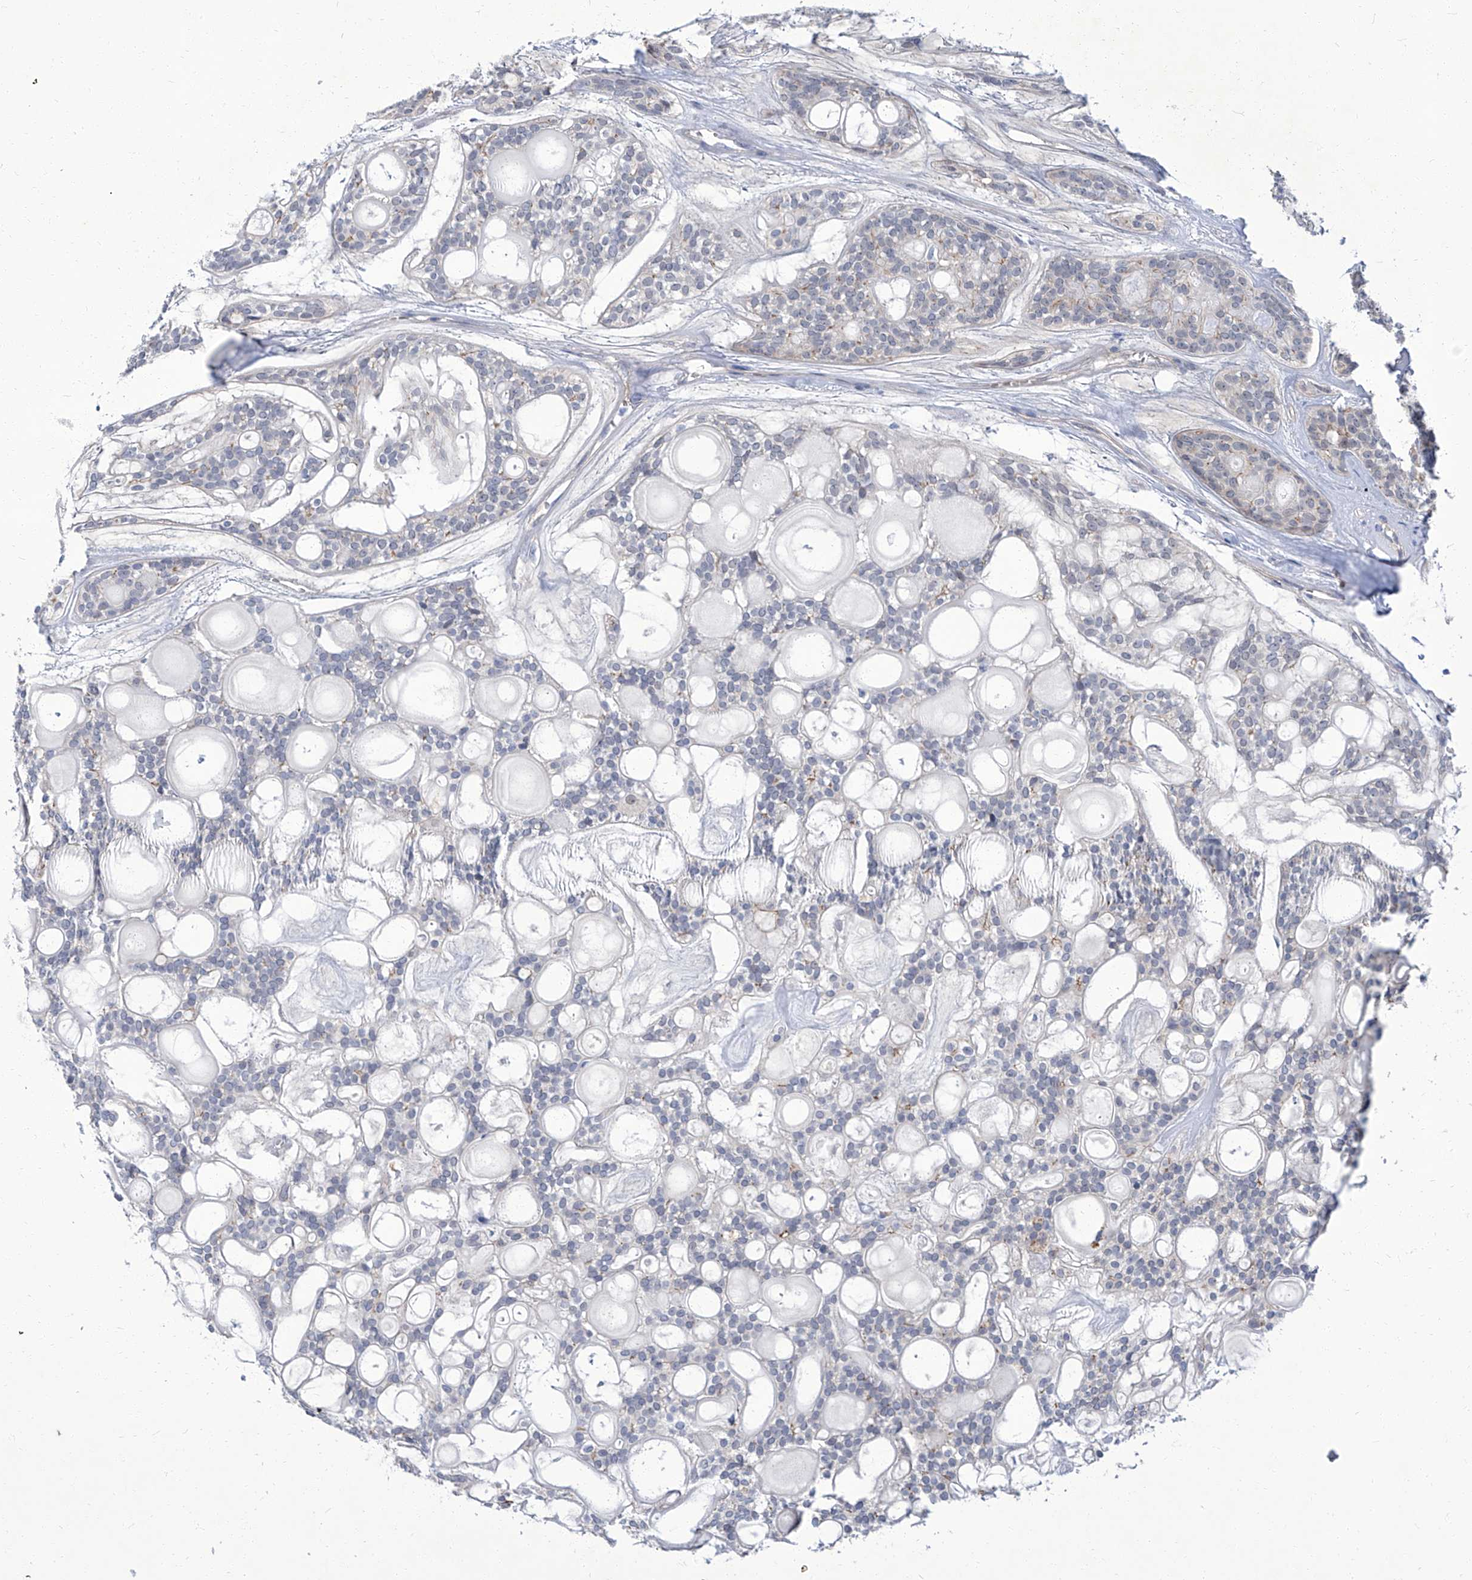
{"staining": {"intensity": "negative", "quantity": "none", "location": "none"}, "tissue": "head and neck cancer", "cell_type": "Tumor cells", "image_type": "cancer", "snomed": [{"axis": "morphology", "description": "Adenocarcinoma, NOS"}, {"axis": "topography", "description": "Head-Neck"}], "caption": "Head and neck cancer (adenocarcinoma) was stained to show a protein in brown. There is no significant positivity in tumor cells.", "gene": "PARD3", "patient": {"sex": "male", "age": 66}}